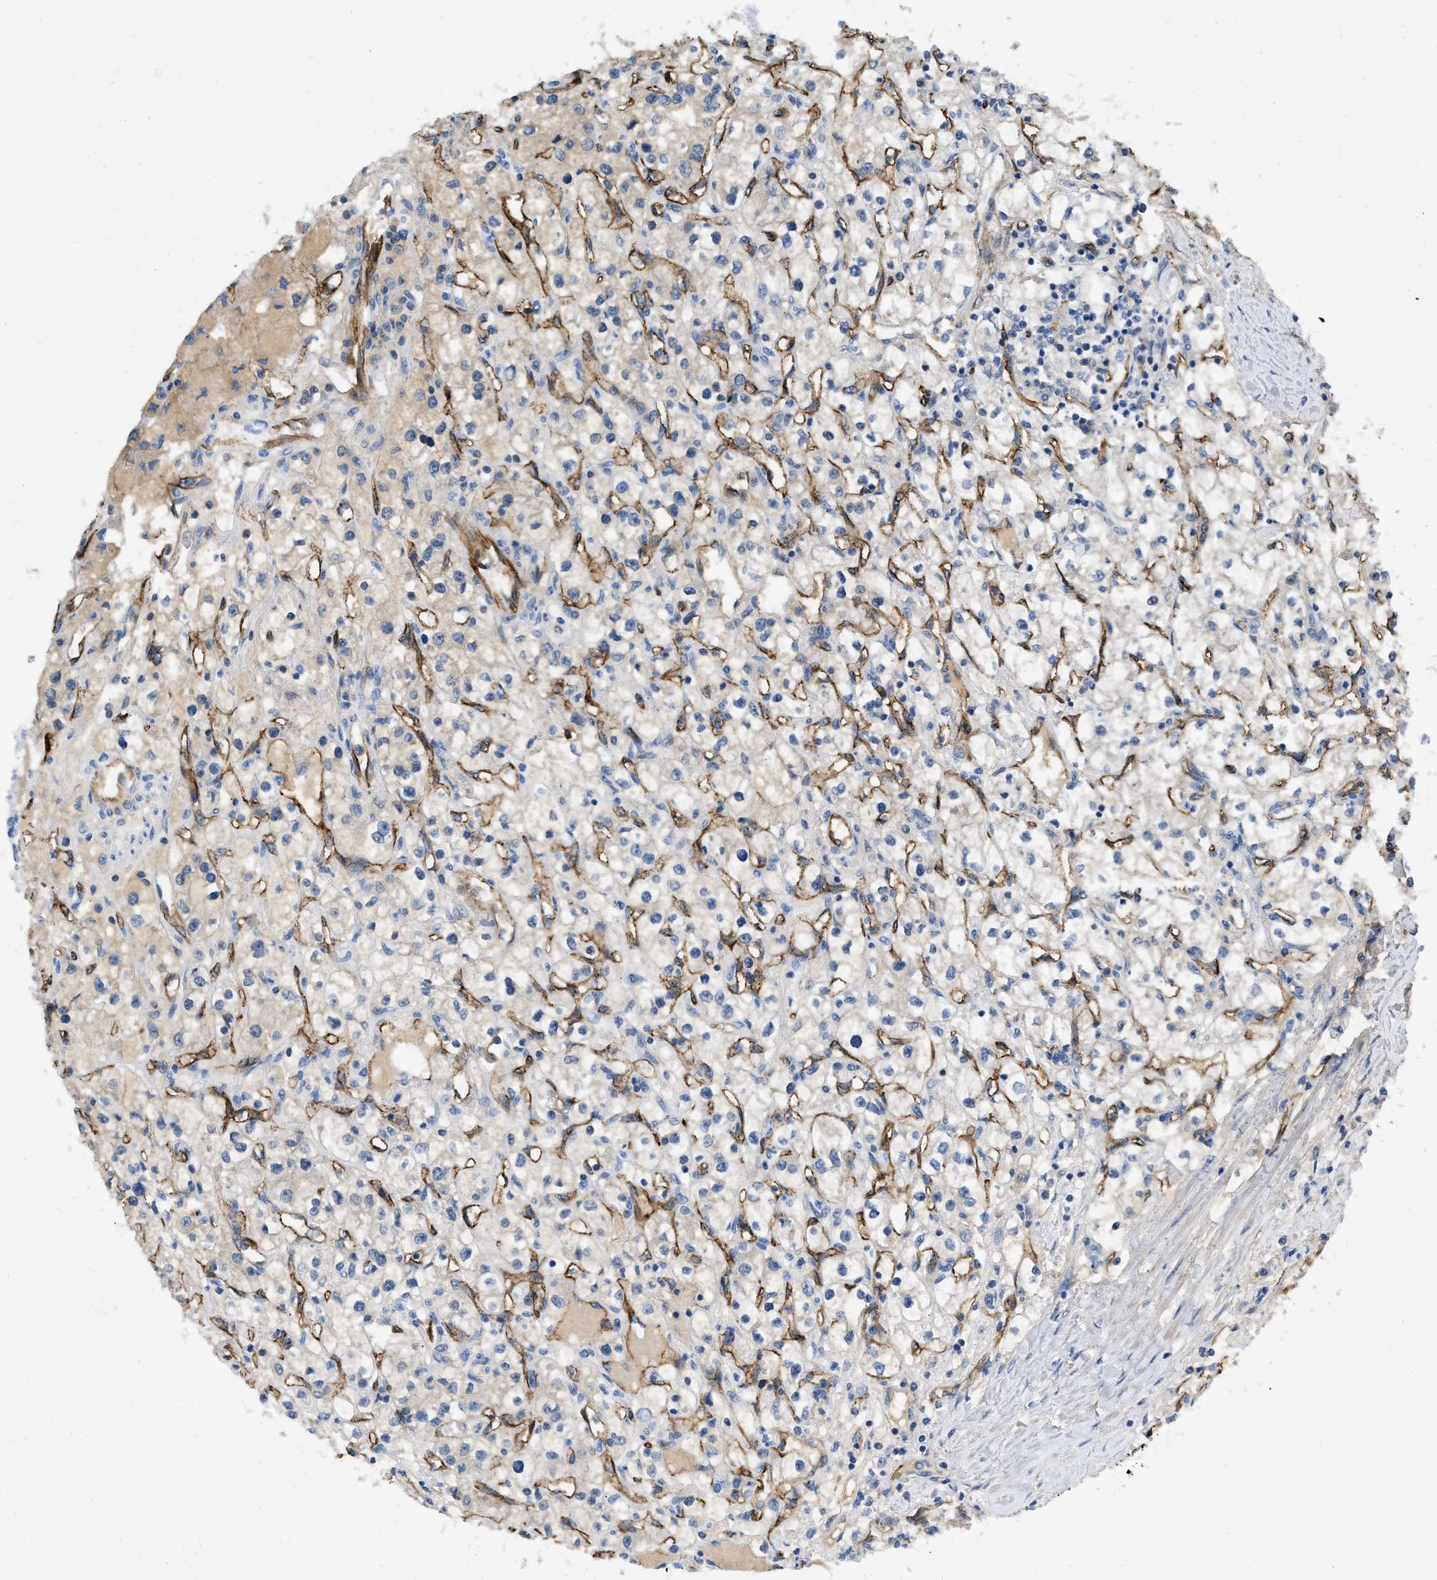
{"staining": {"intensity": "weak", "quantity": "<25%", "location": "cytoplasmic/membranous"}, "tissue": "renal cancer", "cell_type": "Tumor cells", "image_type": "cancer", "snomed": [{"axis": "morphology", "description": "Adenocarcinoma, NOS"}, {"axis": "topography", "description": "Kidney"}], "caption": "Tumor cells are negative for protein expression in human renal cancer.", "gene": "SPEG", "patient": {"sex": "male", "age": 56}}